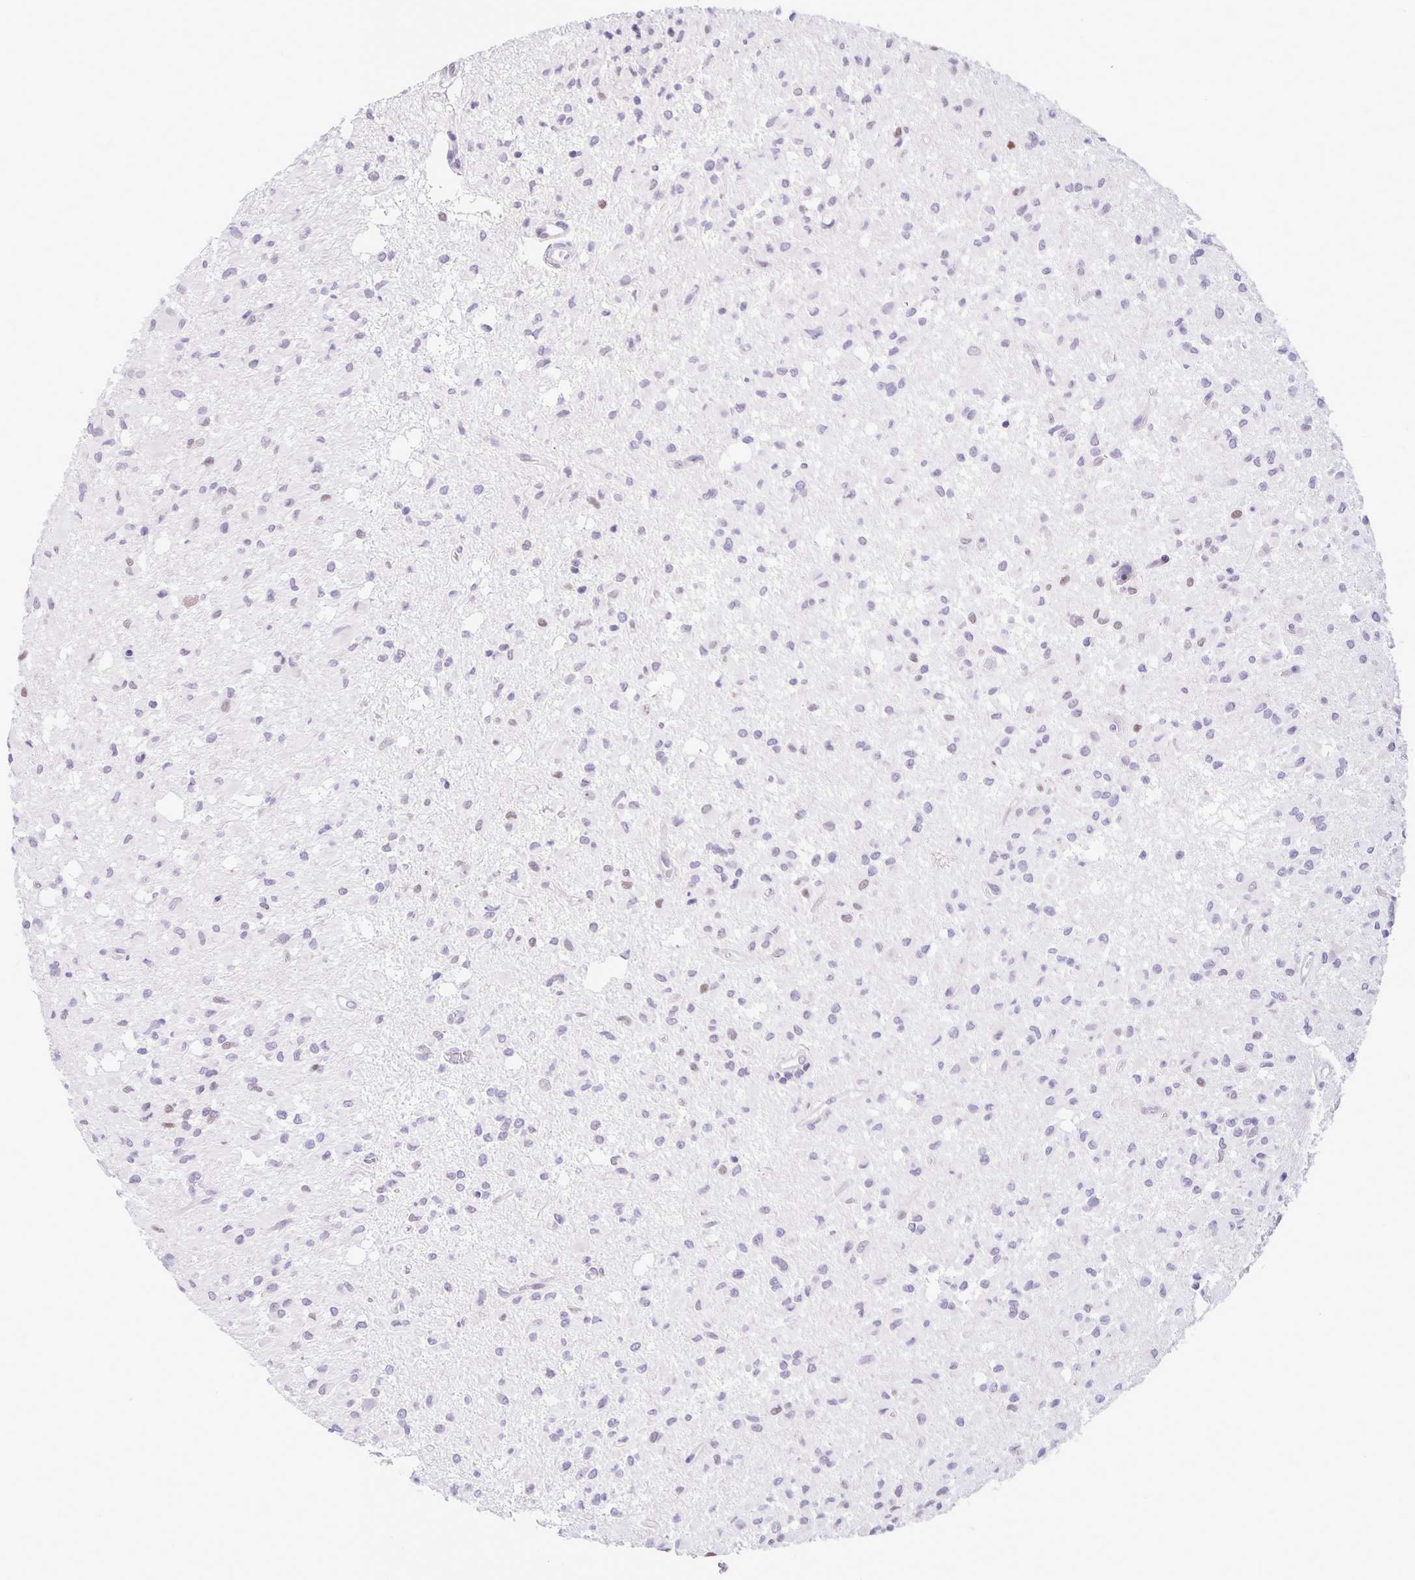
{"staining": {"intensity": "negative", "quantity": "none", "location": "none"}, "tissue": "glioma", "cell_type": "Tumor cells", "image_type": "cancer", "snomed": [{"axis": "morphology", "description": "Glioma, malignant, Low grade"}, {"axis": "topography", "description": "Brain"}], "caption": "Tumor cells are negative for protein expression in human glioma.", "gene": "FOSL2", "patient": {"sex": "female", "age": 33}}